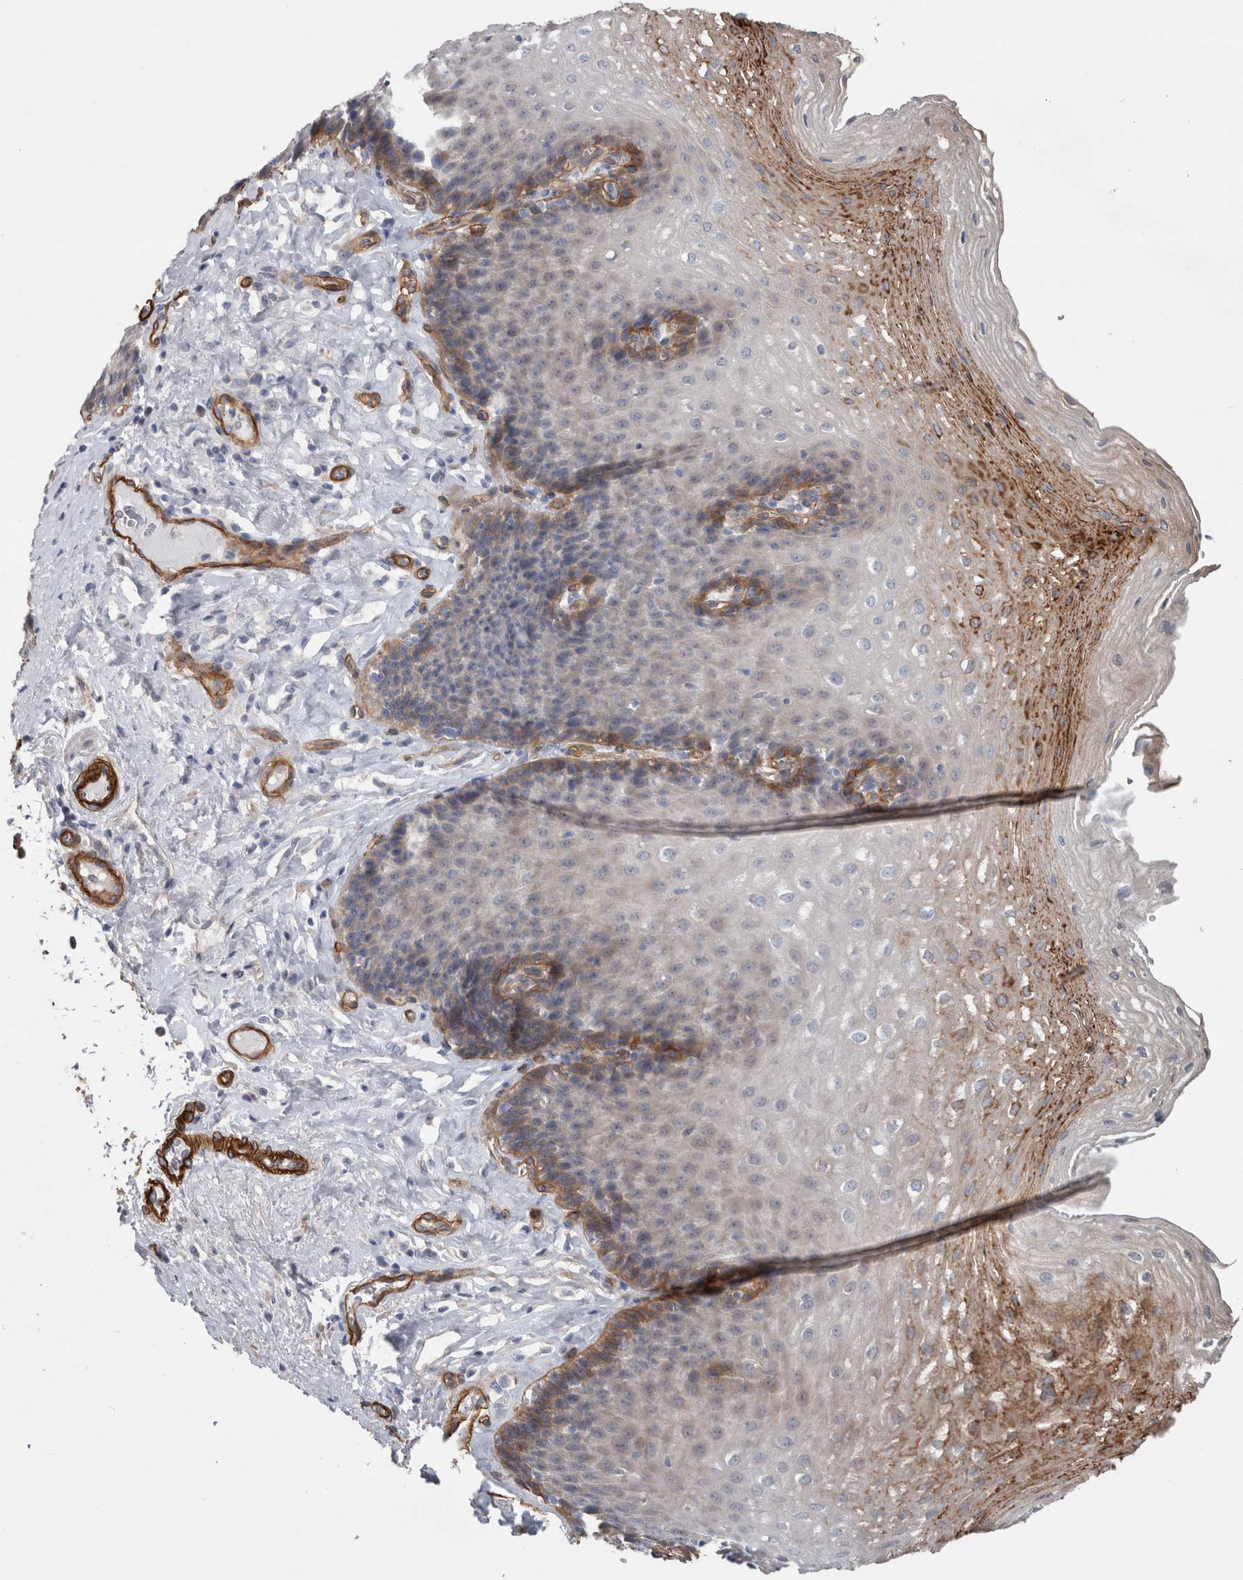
{"staining": {"intensity": "moderate", "quantity": "<25%", "location": "cytoplasmic/membranous"}, "tissue": "esophagus", "cell_type": "Squamous epithelial cells", "image_type": "normal", "snomed": [{"axis": "morphology", "description": "Normal tissue, NOS"}, {"axis": "topography", "description": "Esophagus"}], "caption": "Moderate cytoplasmic/membranous expression for a protein is identified in approximately <25% of squamous epithelial cells of normal esophagus using IHC.", "gene": "BCAM", "patient": {"sex": "female", "age": 66}}